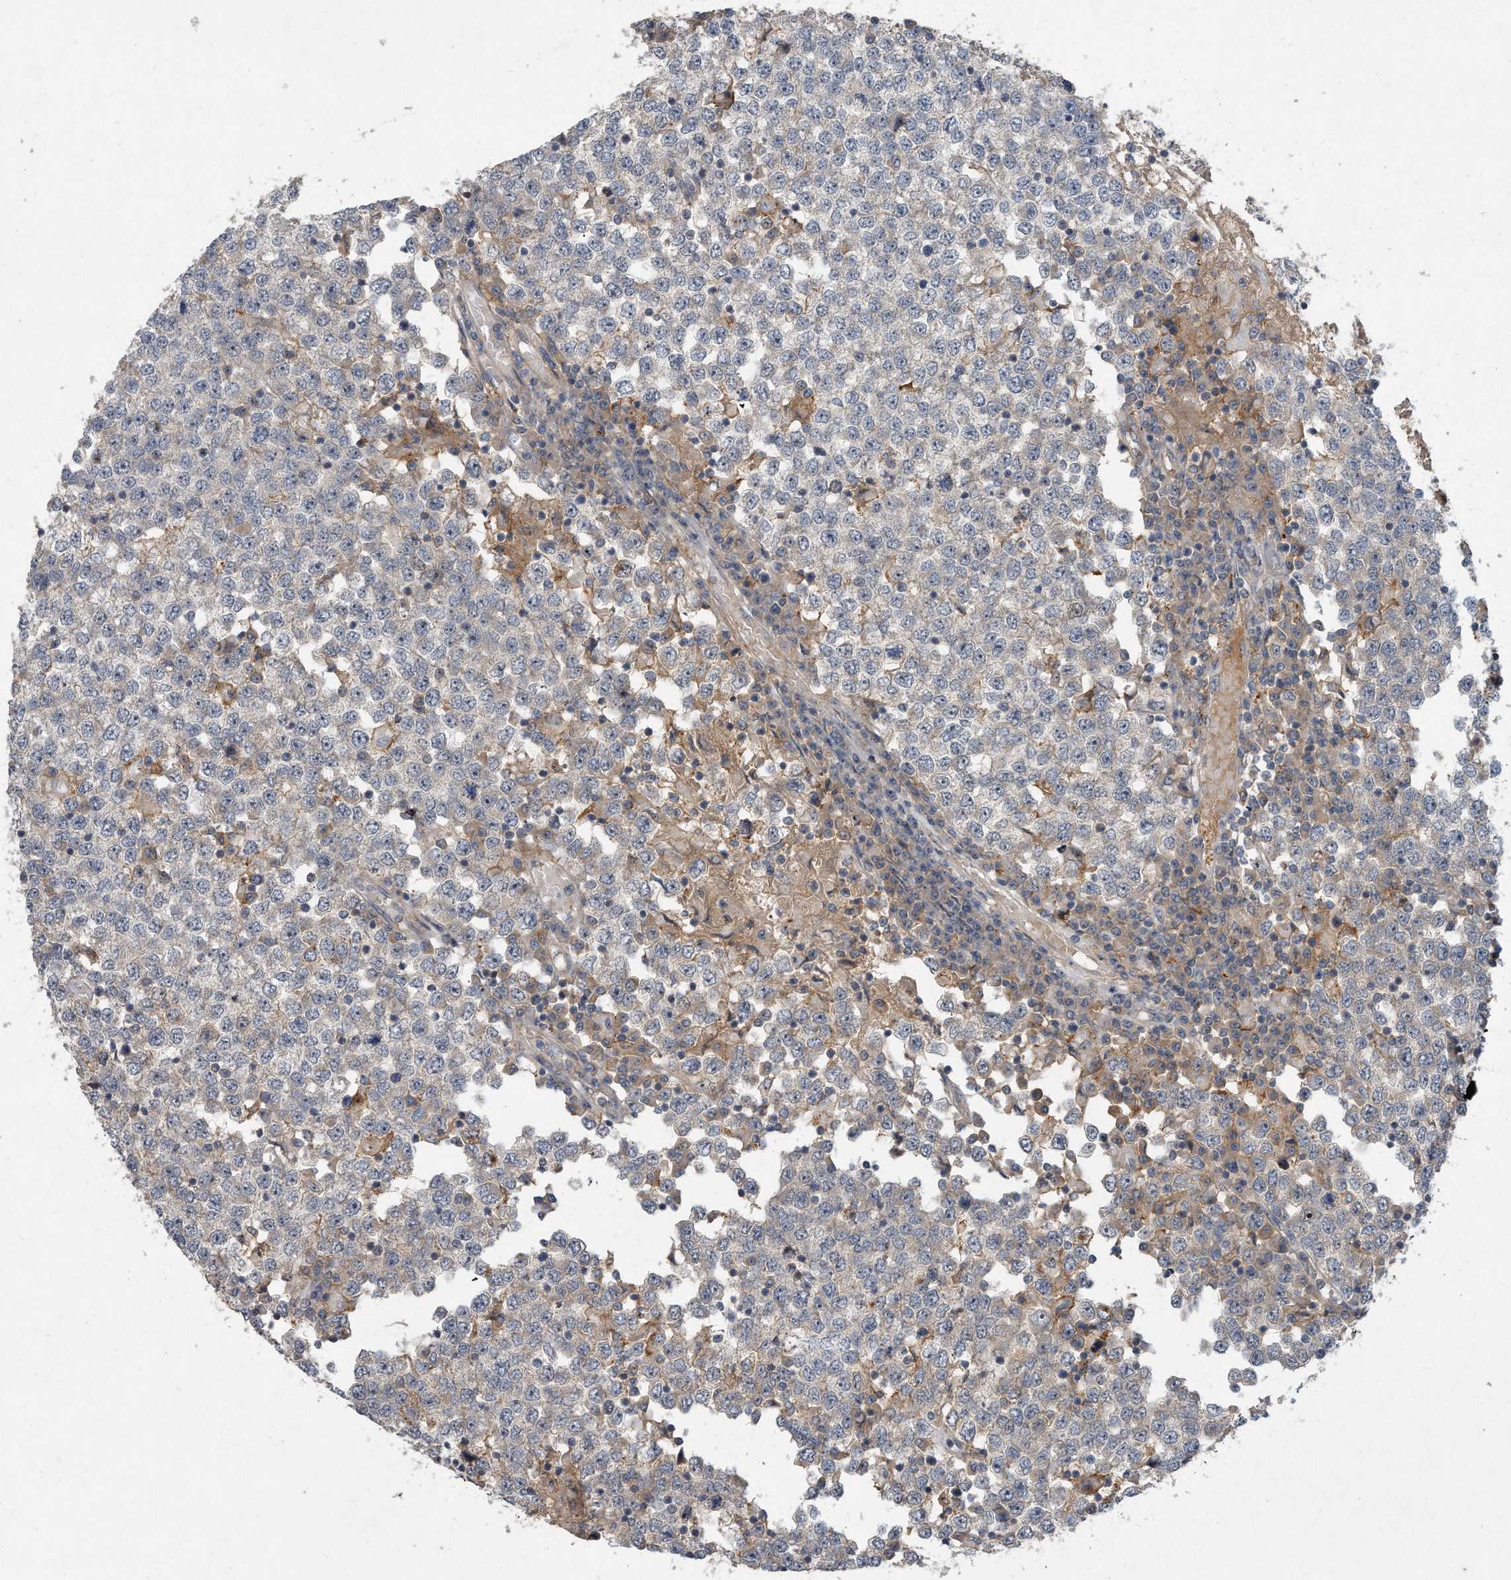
{"staining": {"intensity": "negative", "quantity": "none", "location": "none"}, "tissue": "testis cancer", "cell_type": "Tumor cells", "image_type": "cancer", "snomed": [{"axis": "morphology", "description": "Seminoma, NOS"}, {"axis": "topography", "description": "Testis"}], "caption": "Histopathology image shows no protein staining in tumor cells of testis cancer tissue.", "gene": "PGBD2", "patient": {"sex": "male", "age": 65}}